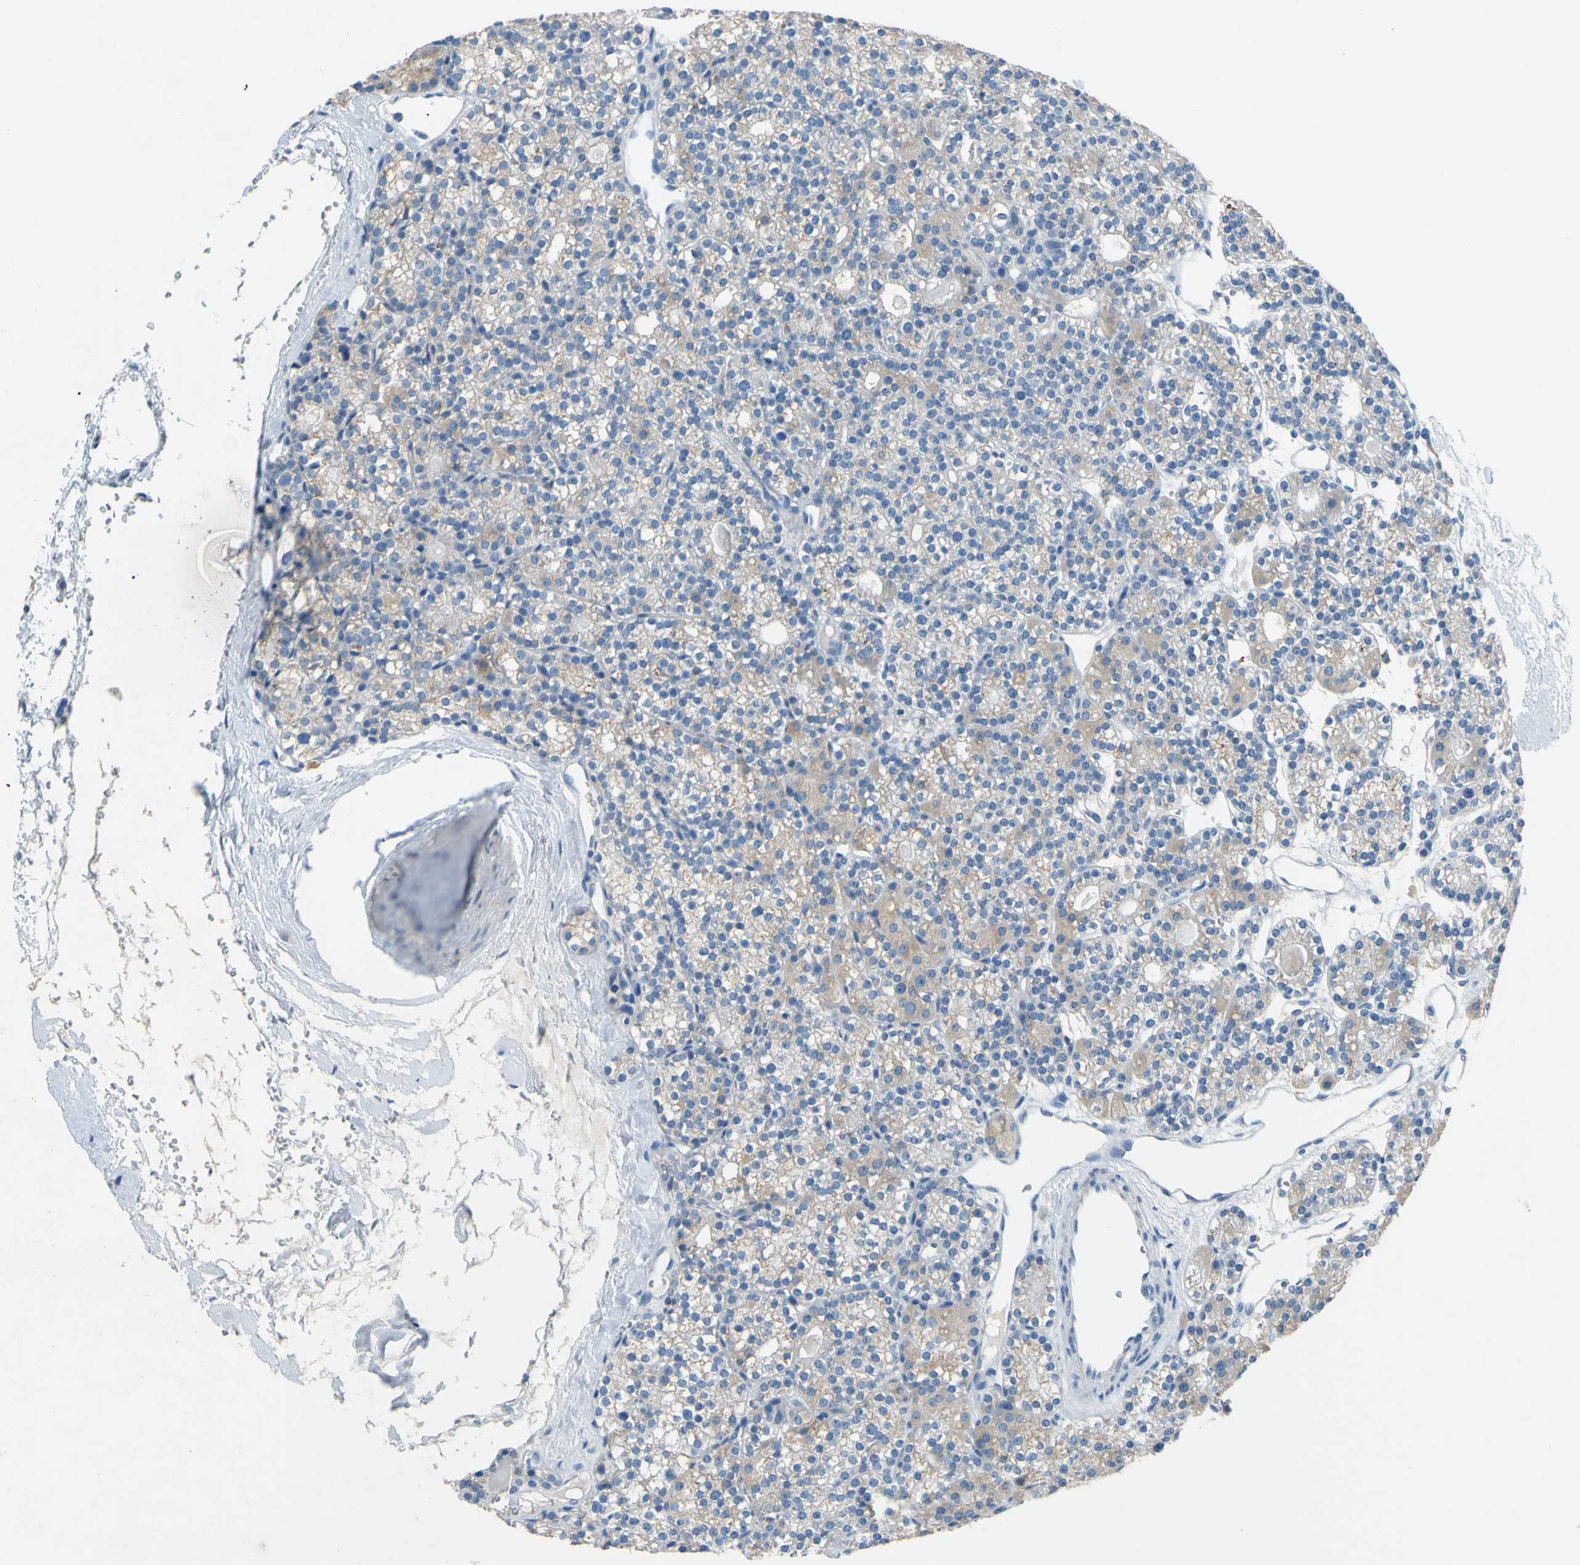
{"staining": {"intensity": "weak", "quantity": ">75%", "location": "cytoplasmic/membranous"}, "tissue": "parathyroid gland", "cell_type": "Glandular cells", "image_type": "normal", "snomed": [{"axis": "morphology", "description": "Normal tissue, NOS"}, {"axis": "topography", "description": "Parathyroid gland"}], "caption": "Immunohistochemistry staining of unremarkable parathyroid gland, which displays low levels of weak cytoplasmic/membranous positivity in approximately >75% of glandular cells indicating weak cytoplasmic/membranous protein expression. The staining was performed using DAB (3,3'-diaminobenzidine) (brown) for protein detection and nuclei were counterstained in hematoxylin (blue).", "gene": "CDH10", "patient": {"sex": "female", "age": 64}}